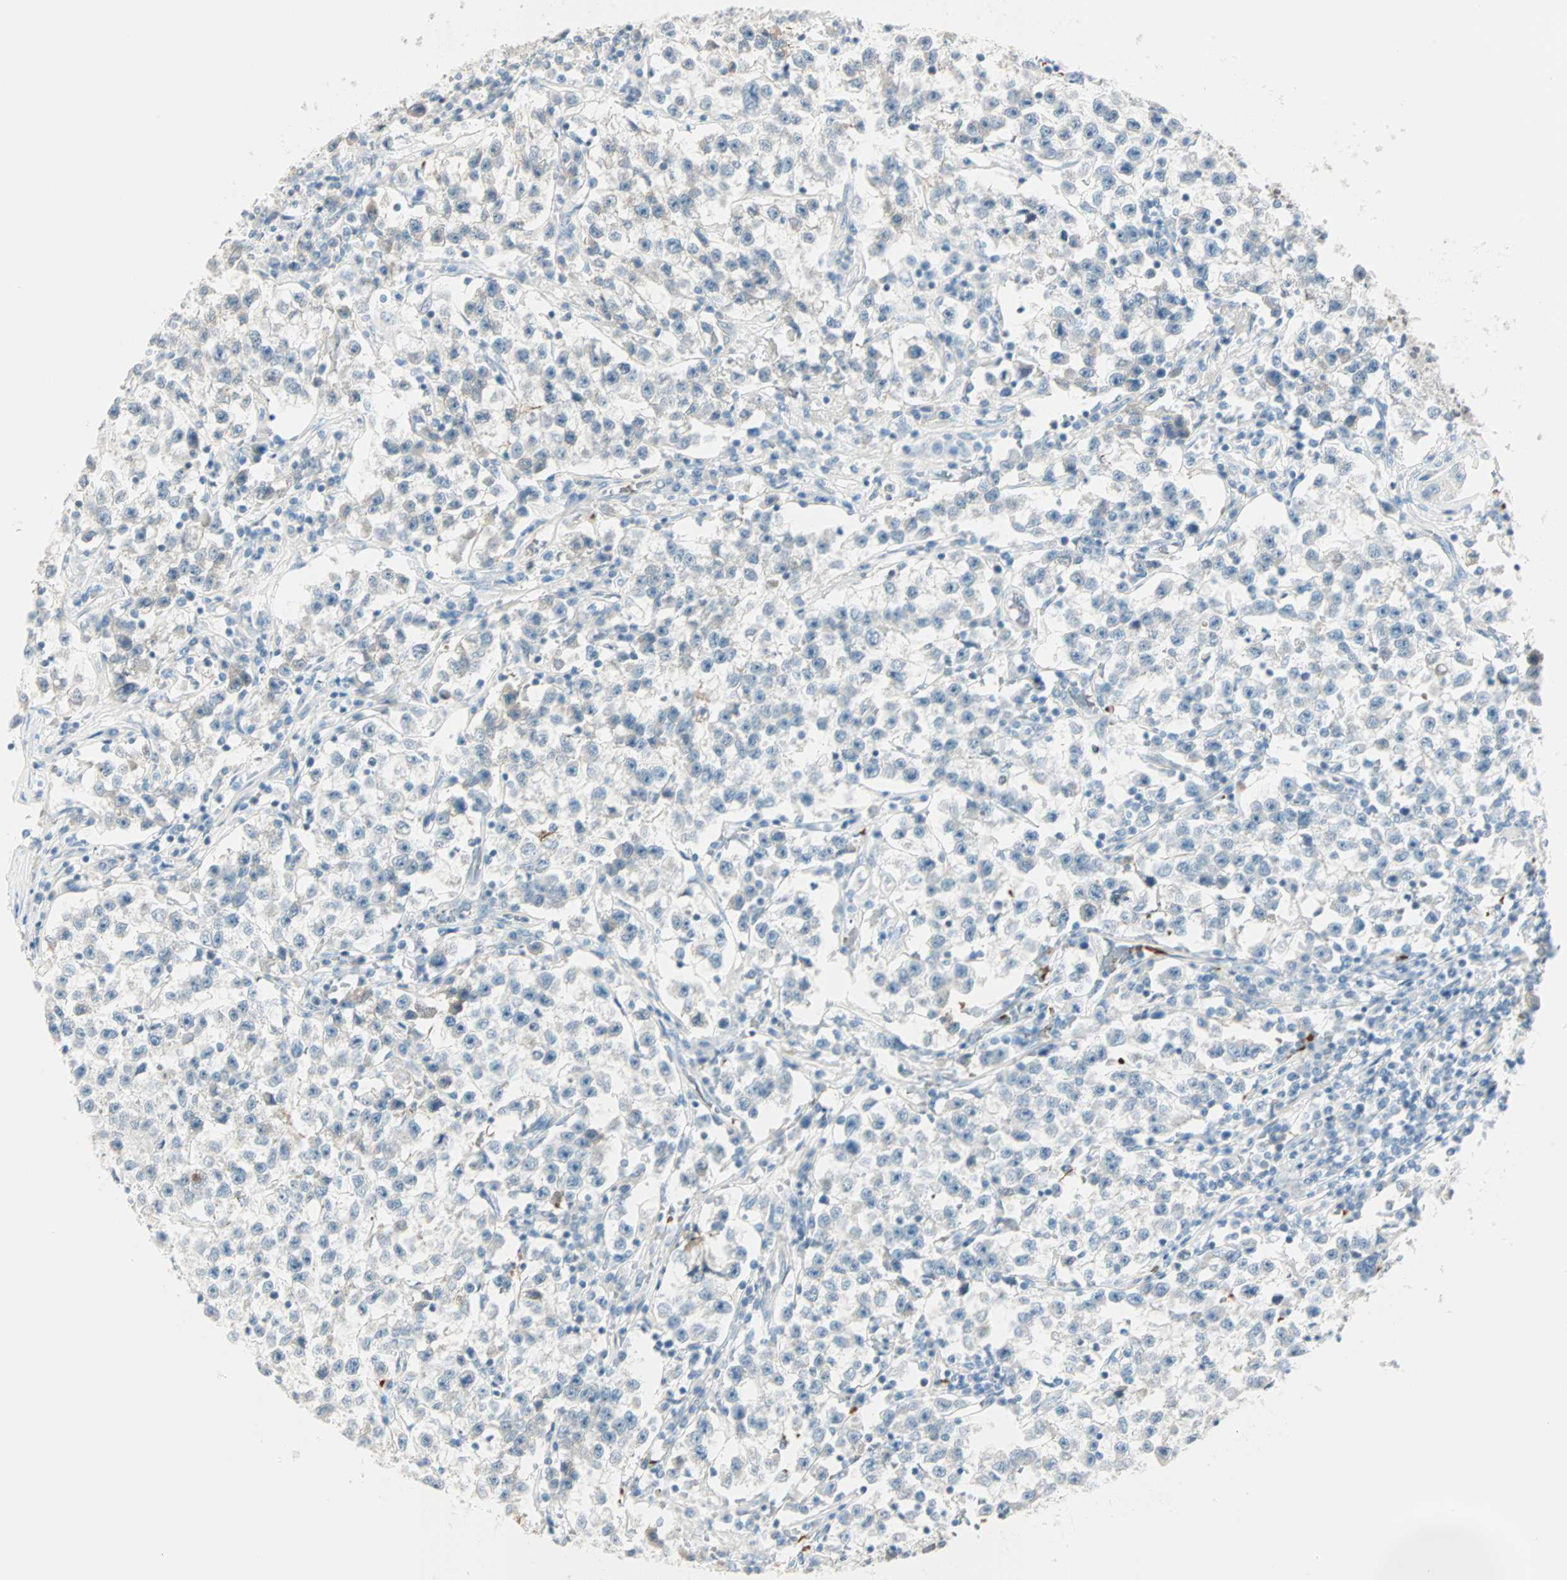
{"staining": {"intensity": "weak", "quantity": "<25%", "location": "cytoplasmic/membranous,nuclear"}, "tissue": "testis cancer", "cell_type": "Tumor cells", "image_type": "cancer", "snomed": [{"axis": "morphology", "description": "Seminoma, NOS"}, {"axis": "topography", "description": "Testis"}], "caption": "An IHC image of testis seminoma is shown. There is no staining in tumor cells of testis seminoma.", "gene": "BCAN", "patient": {"sex": "male", "age": 22}}